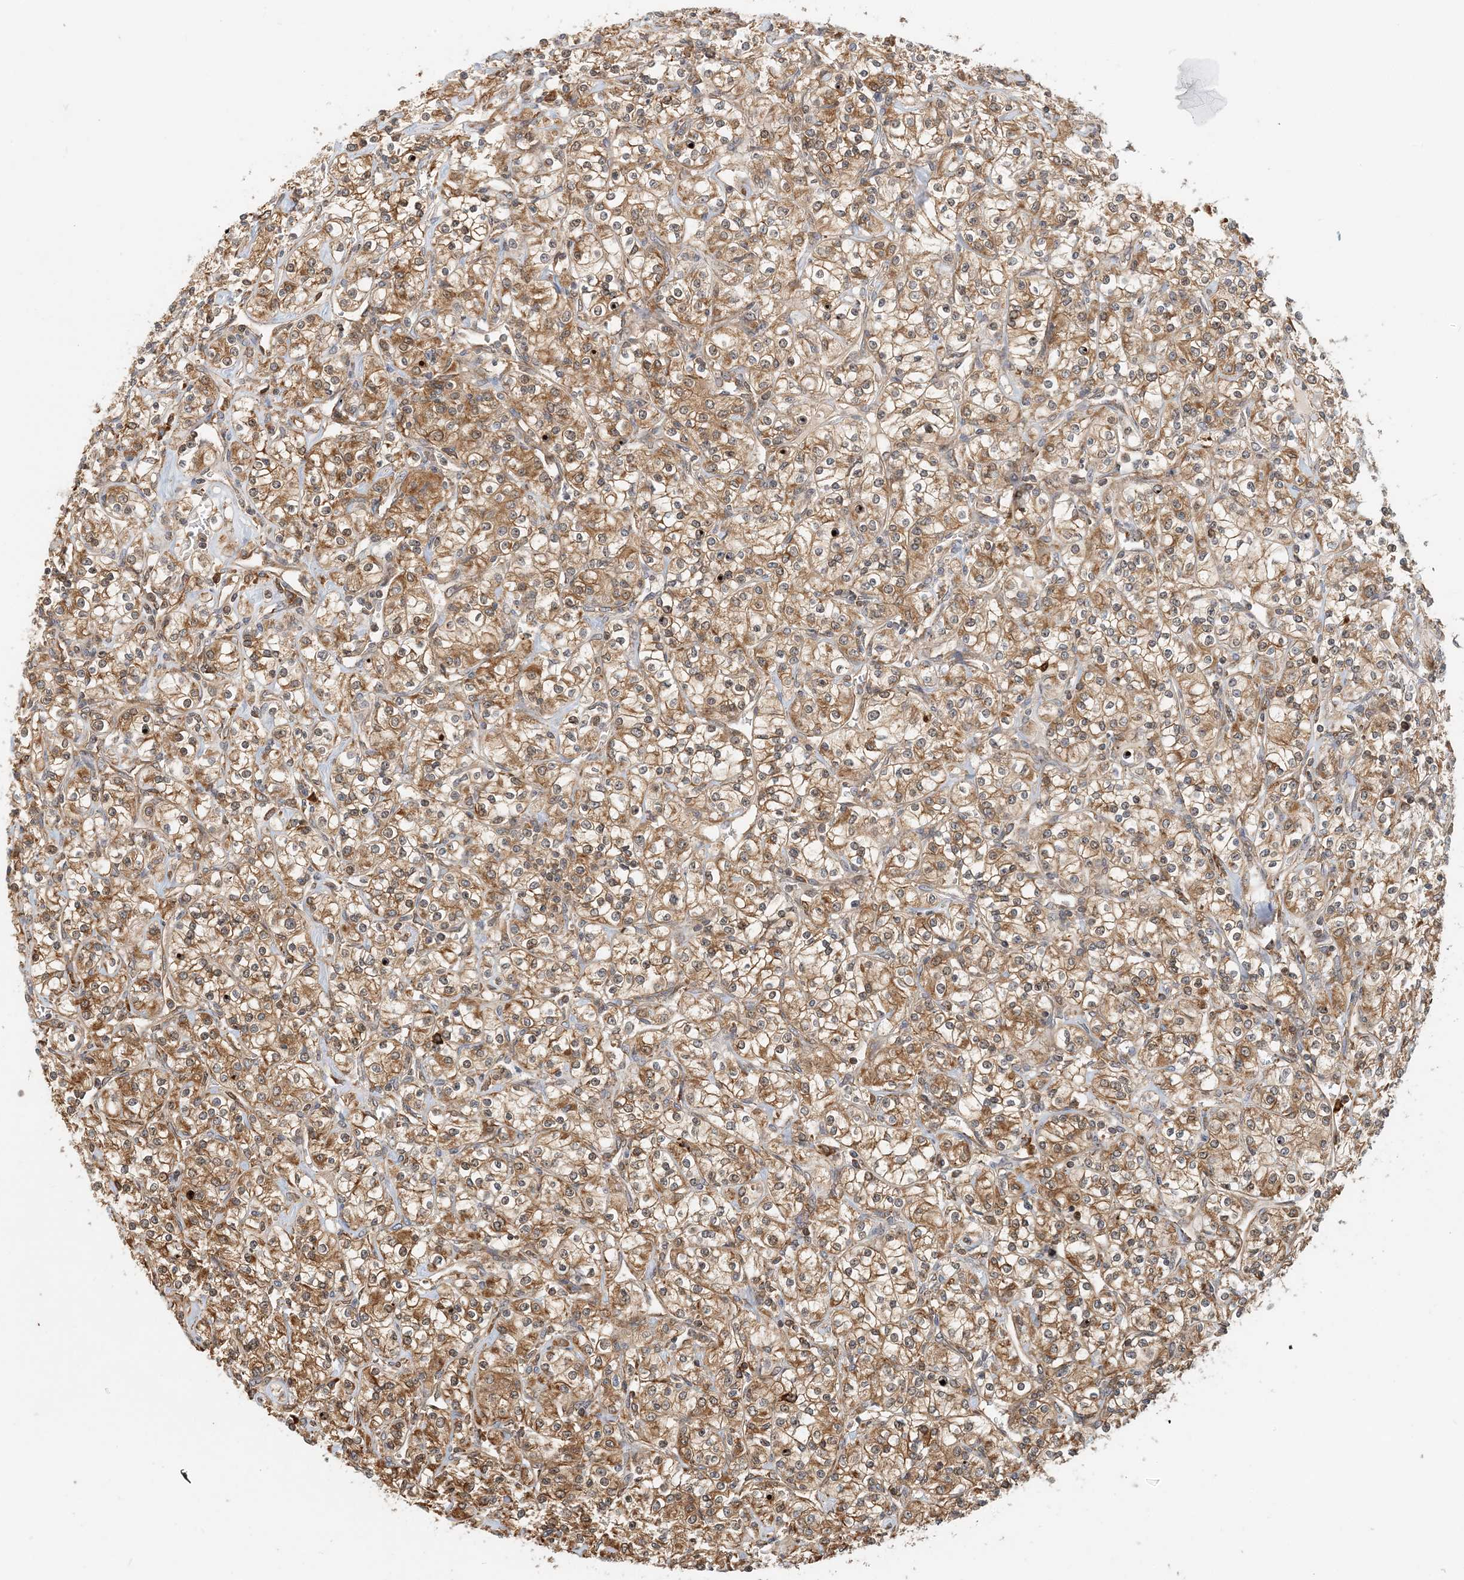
{"staining": {"intensity": "moderate", "quantity": ">75%", "location": "cytoplasmic/membranous"}, "tissue": "renal cancer", "cell_type": "Tumor cells", "image_type": "cancer", "snomed": [{"axis": "morphology", "description": "Adenocarcinoma, NOS"}, {"axis": "topography", "description": "Kidney"}], "caption": "This image demonstrates immunohistochemistry staining of renal adenocarcinoma, with medium moderate cytoplasmic/membranous positivity in about >75% of tumor cells.", "gene": "HNMT", "patient": {"sex": "male", "age": 77}}